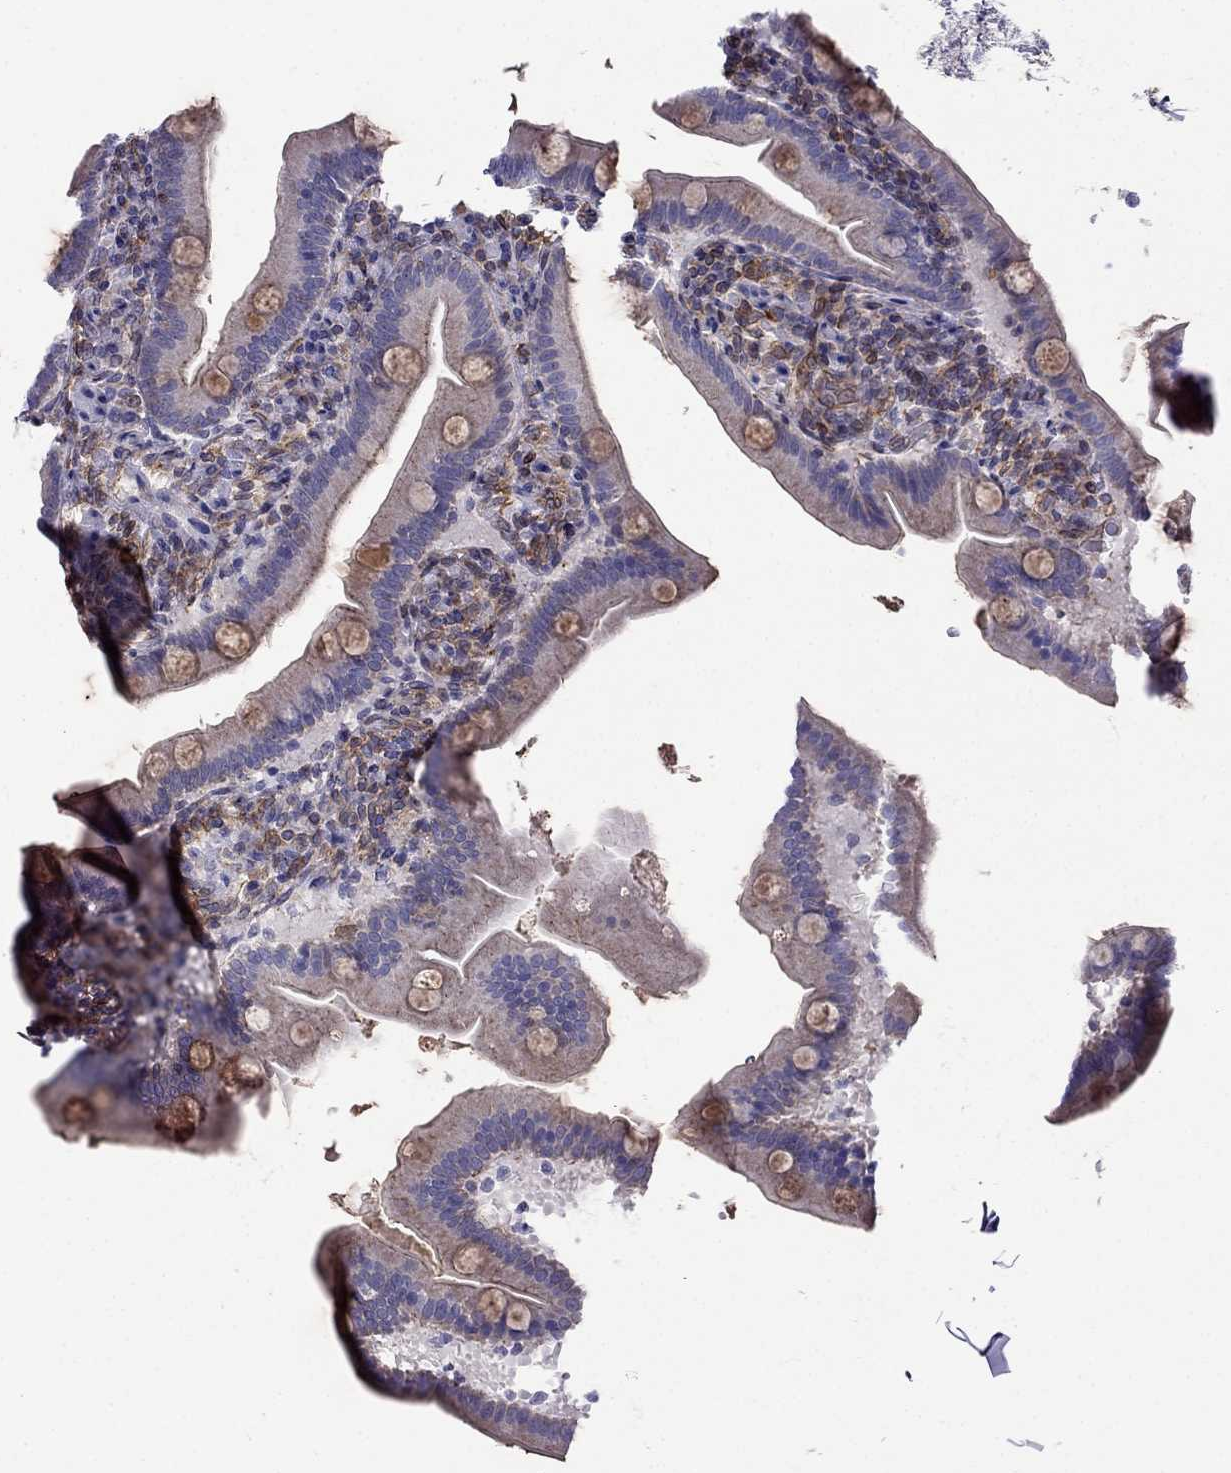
{"staining": {"intensity": "strong", "quantity": "<25%", "location": "cytoplasmic/membranous"}, "tissue": "small intestine", "cell_type": "Glandular cells", "image_type": "normal", "snomed": [{"axis": "morphology", "description": "Normal tissue, NOS"}, {"axis": "topography", "description": "Small intestine"}], "caption": "Protein staining of normal small intestine exhibits strong cytoplasmic/membranous staining in approximately <25% of glandular cells.", "gene": "GNAL", "patient": {"sex": "male", "age": 66}}